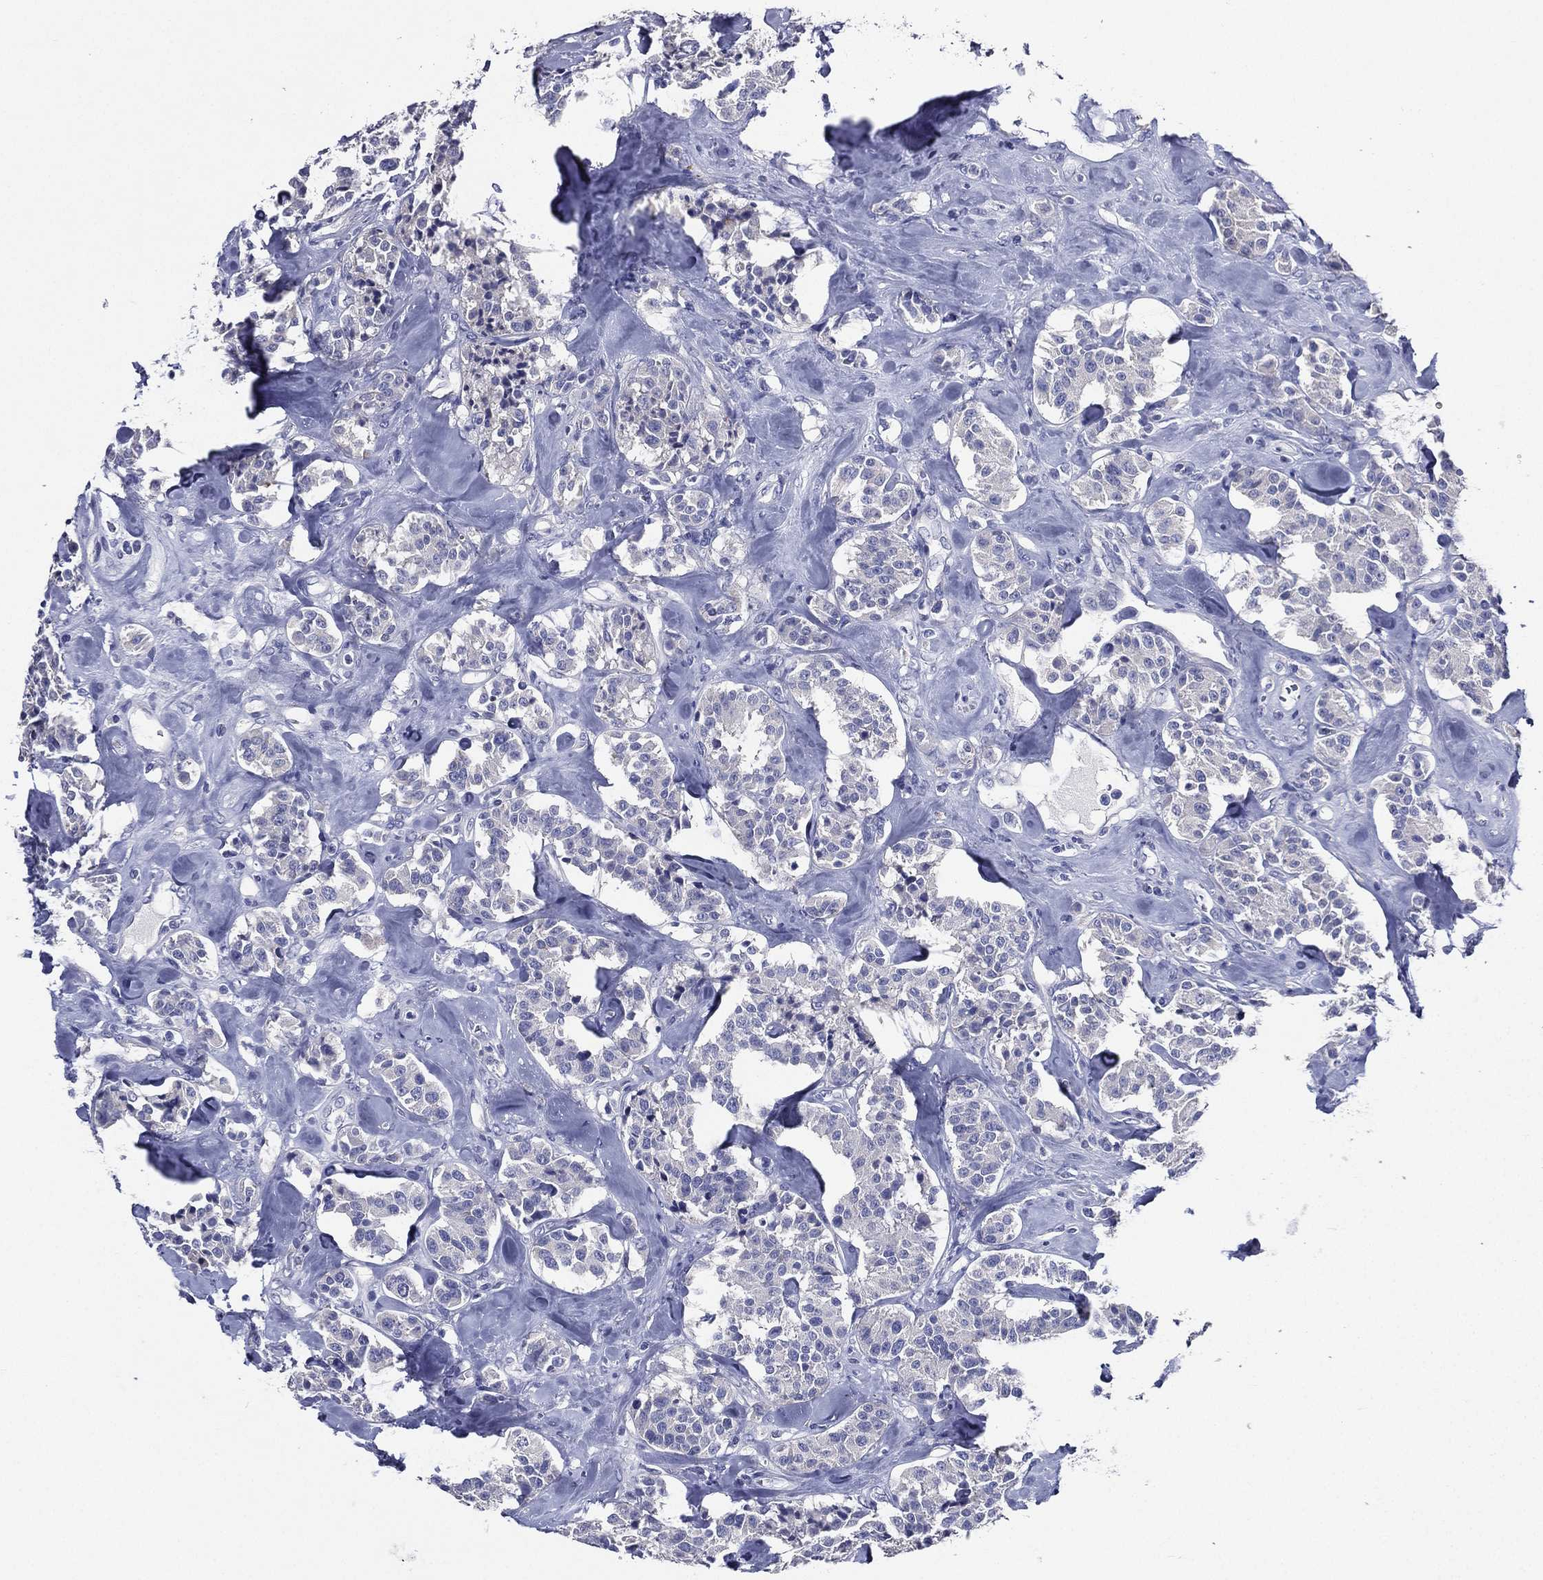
{"staining": {"intensity": "negative", "quantity": "none", "location": "none"}, "tissue": "carcinoid", "cell_type": "Tumor cells", "image_type": "cancer", "snomed": [{"axis": "morphology", "description": "Carcinoid, malignant, NOS"}, {"axis": "topography", "description": "Pancreas"}], "caption": "This is an immunohistochemistry histopathology image of carcinoid (malignant). There is no staining in tumor cells.", "gene": "TGM1", "patient": {"sex": "male", "age": 41}}